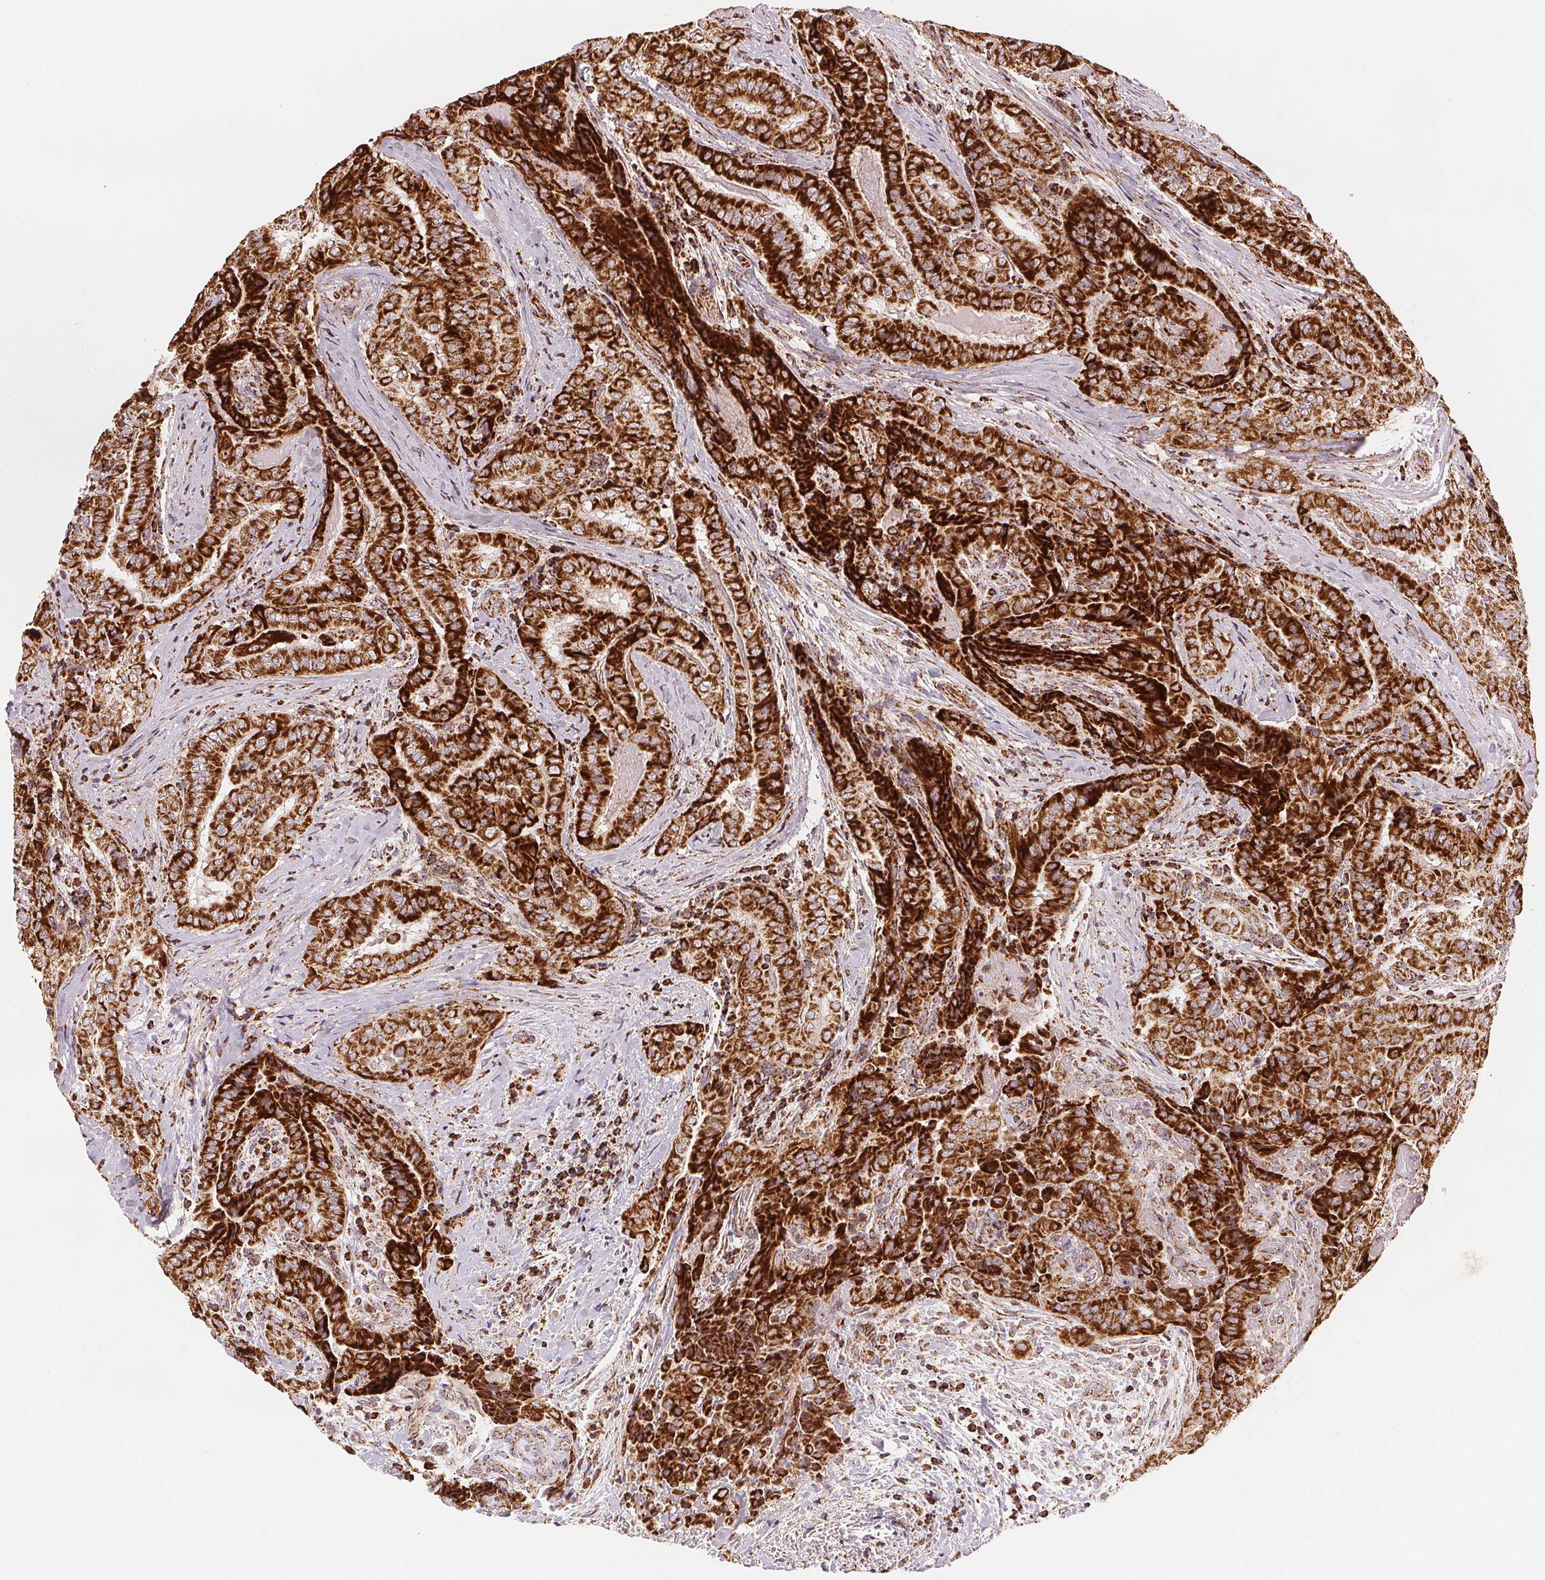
{"staining": {"intensity": "strong", "quantity": ">75%", "location": "cytoplasmic/membranous"}, "tissue": "thyroid cancer", "cell_type": "Tumor cells", "image_type": "cancer", "snomed": [{"axis": "morphology", "description": "Papillary adenocarcinoma, NOS"}, {"axis": "topography", "description": "Thyroid gland"}], "caption": "IHC of papillary adenocarcinoma (thyroid) shows high levels of strong cytoplasmic/membranous staining in about >75% of tumor cells.", "gene": "SDHB", "patient": {"sex": "female", "age": 61}}